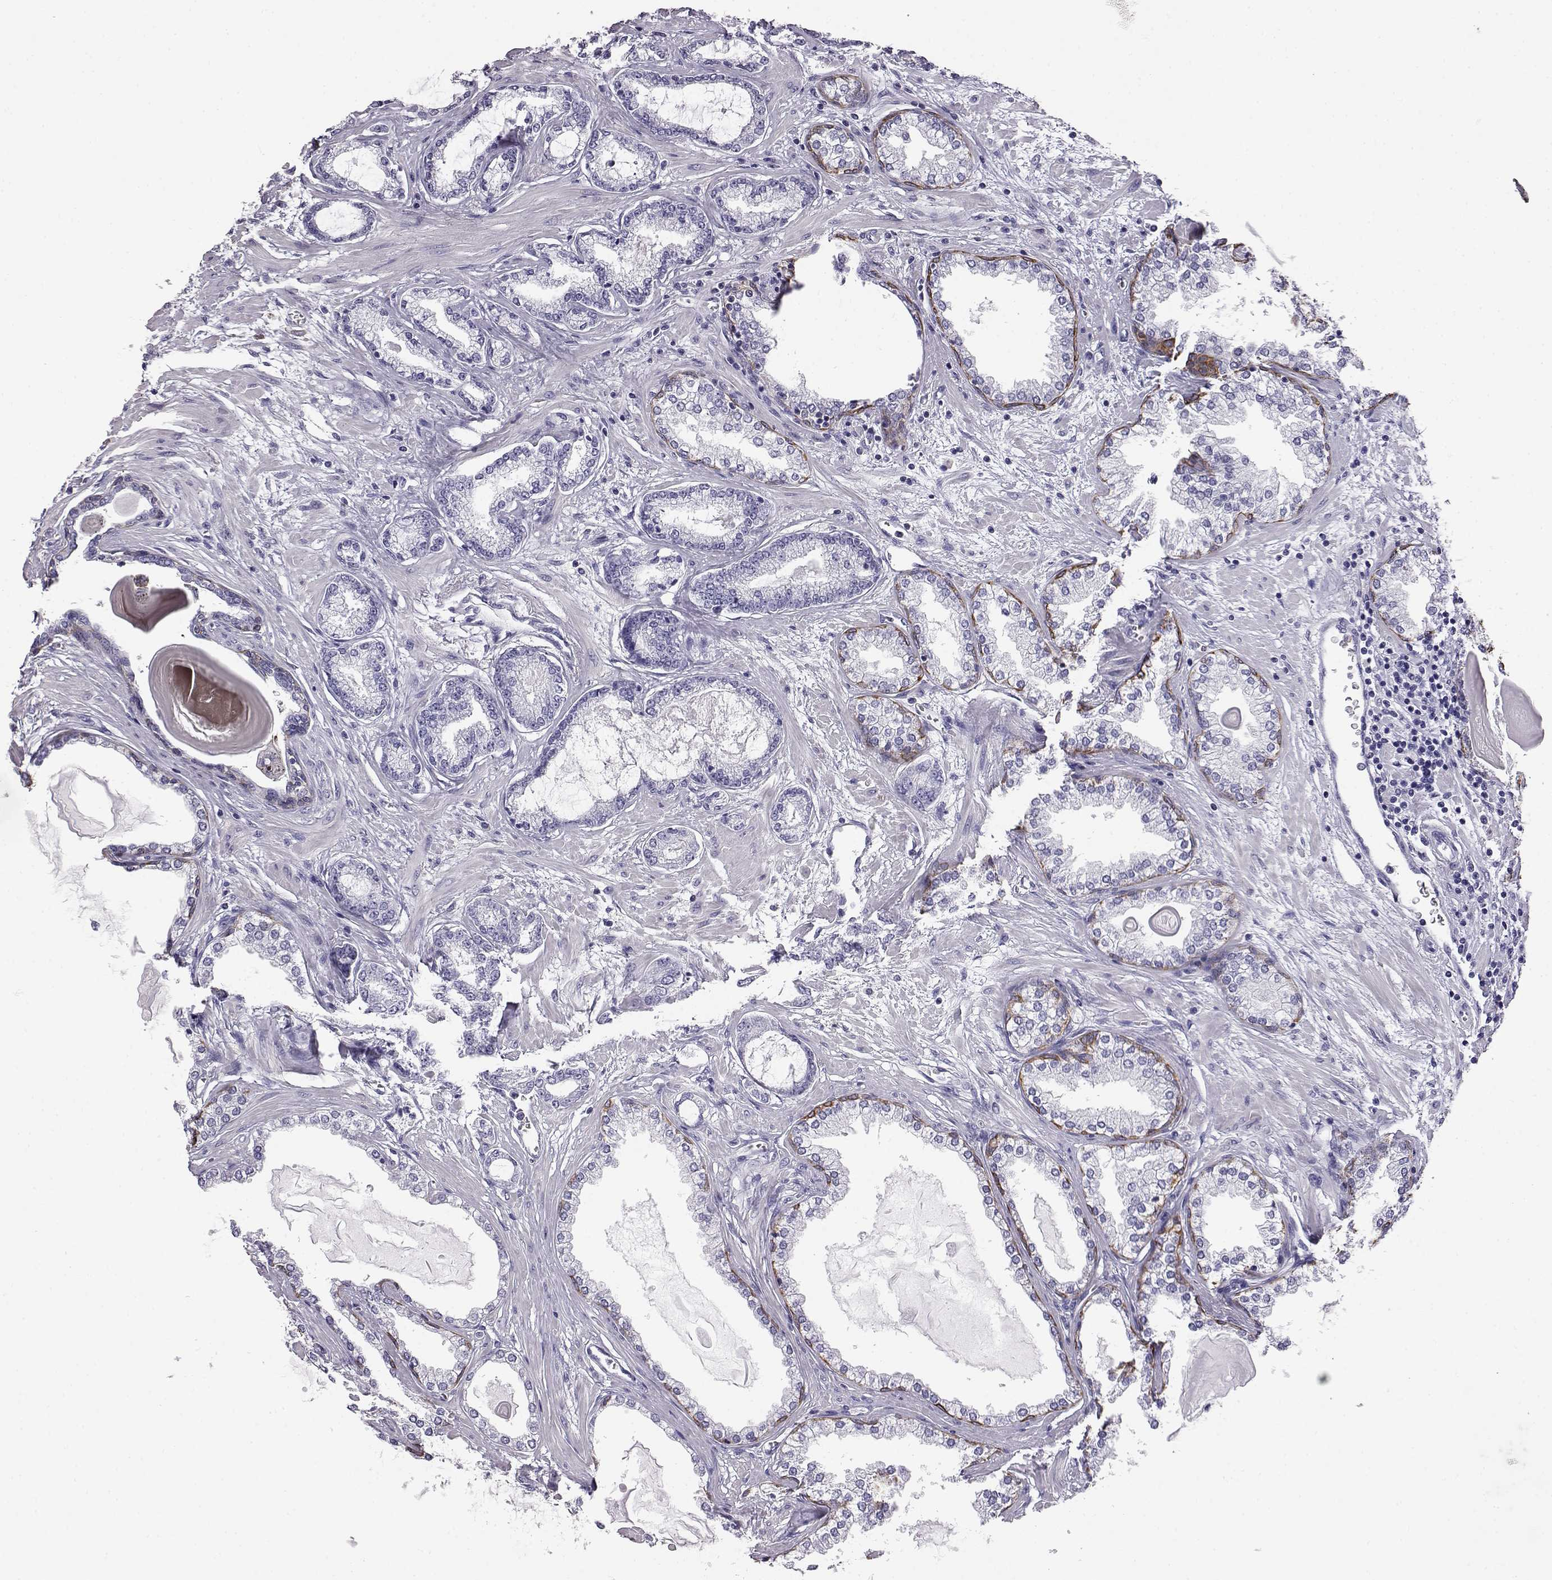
{"staining": {"intensity": "negative", "quantity": "none", "location": "none"}, "tissue": "prostate cancer", "cell_type": "Tumor cells", "image_type": "cancer", "snomed": [{"axis": "morphology", "description": "Normal tissue, NOS"}, {"axis": "morphology", "description": "Adenocarcinoma, High grade"}, {"axis": "topography", "description": "Prostate"}], "caption": "Immunohistochemistry (IHC) histopathology image of human prostate cancer stained for a protein (brown), which demonstrates no positivity in tumor cells.", "gene": "AKR1B1", "patient": {"sex": "male", "age": 83}}